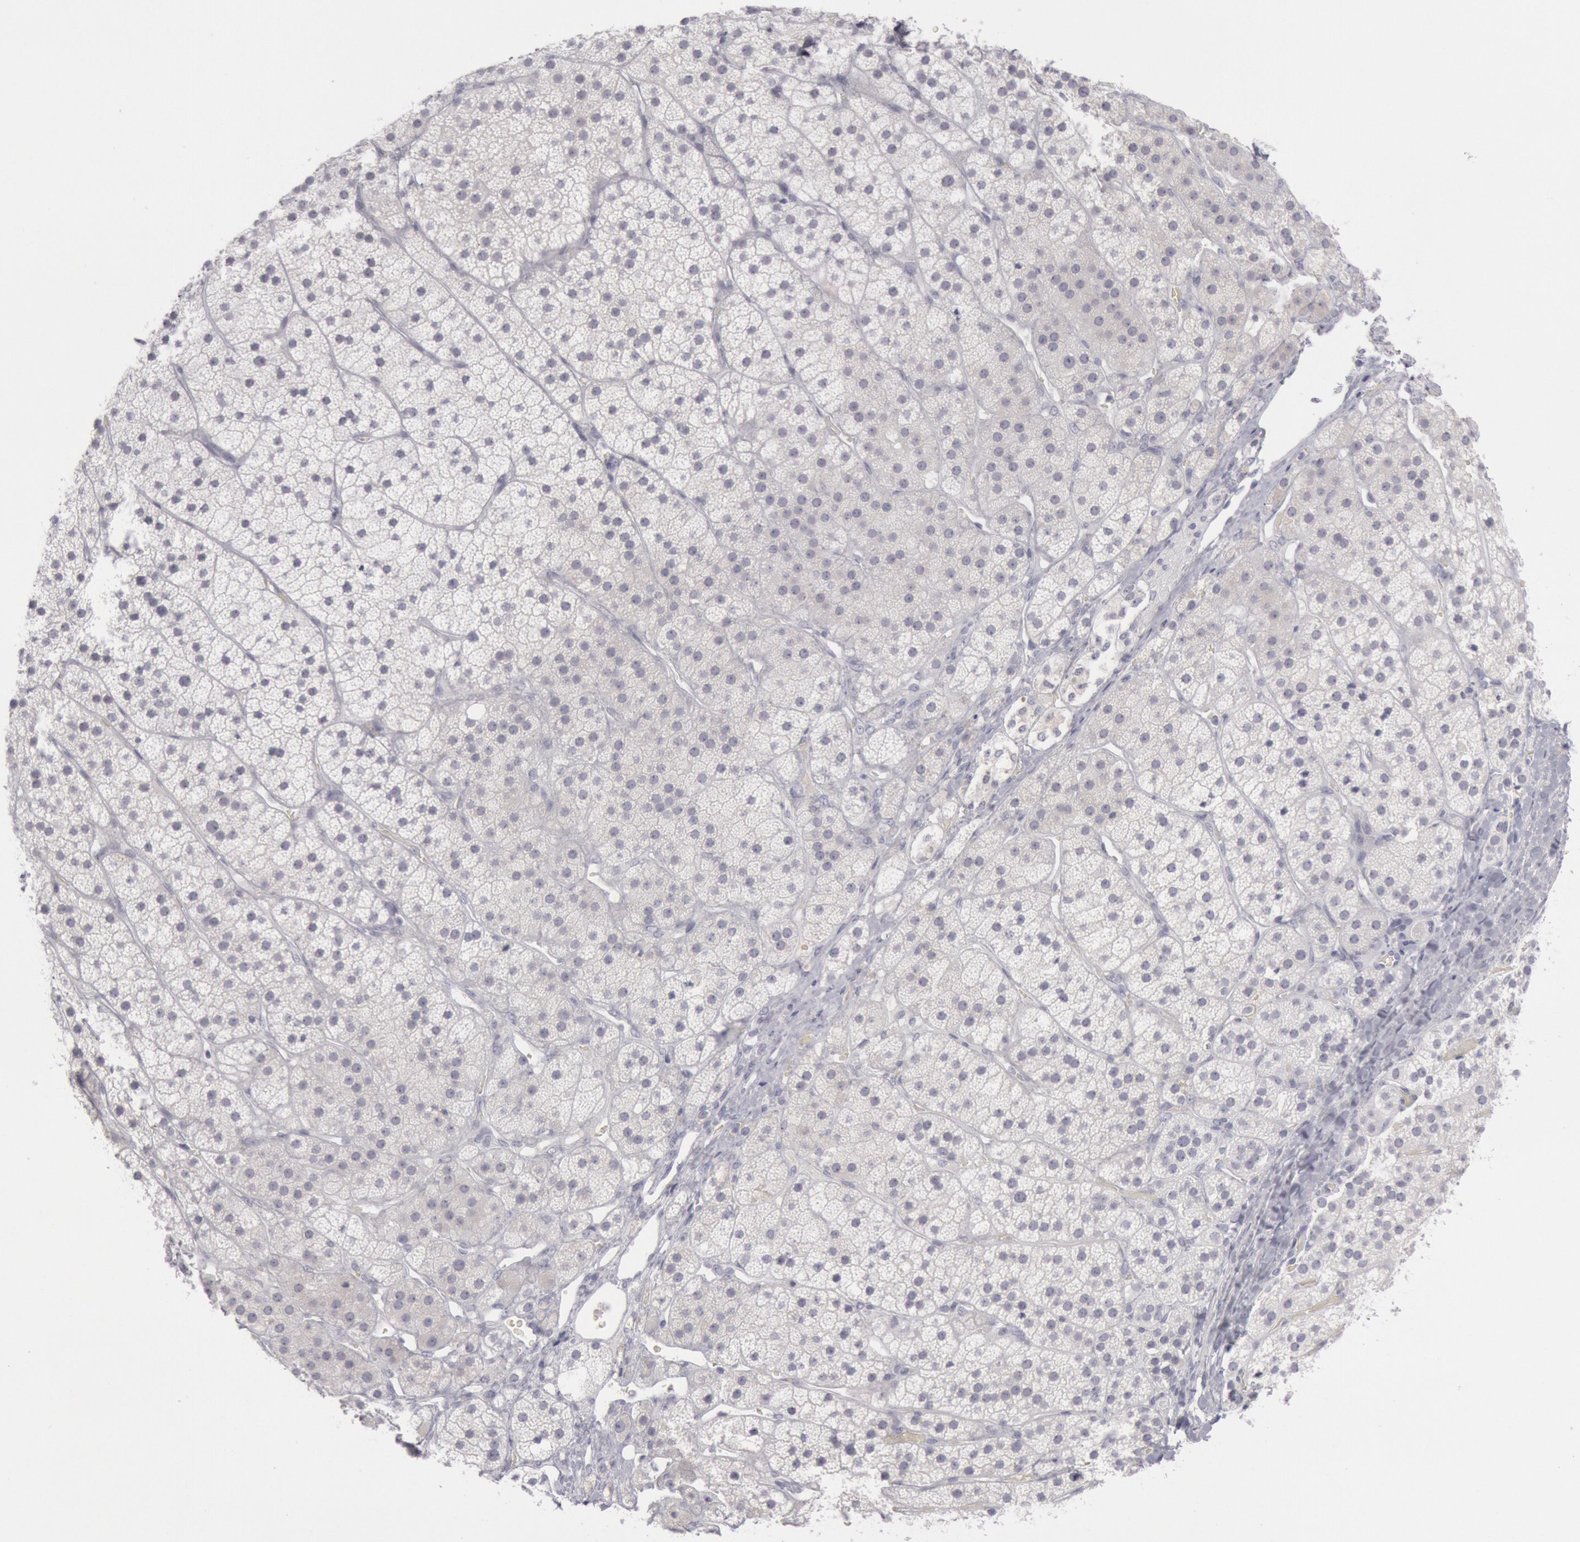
{"staining": {"intensity": "negative", "quantity": "none", "location": "none"}, "tissue": "adrenal gland", "cell_type": "Glandular cells", "image_type": "normal", "snomed": [{"axis": "morphology", "description": "Normal tissue, NOS"}, {"axis": "topography", "description": "Adrenal gland"}], "caption": "Glandular cells are negative for protein expression in benign human adrenal gland. (Stains: DAB immunohistochemistry with hematoxylin counter stain, Microscopy: brightfield microscopy at high magnification).", "gene": "KRT16", "patient": {"sex": "female", "age": 44}}